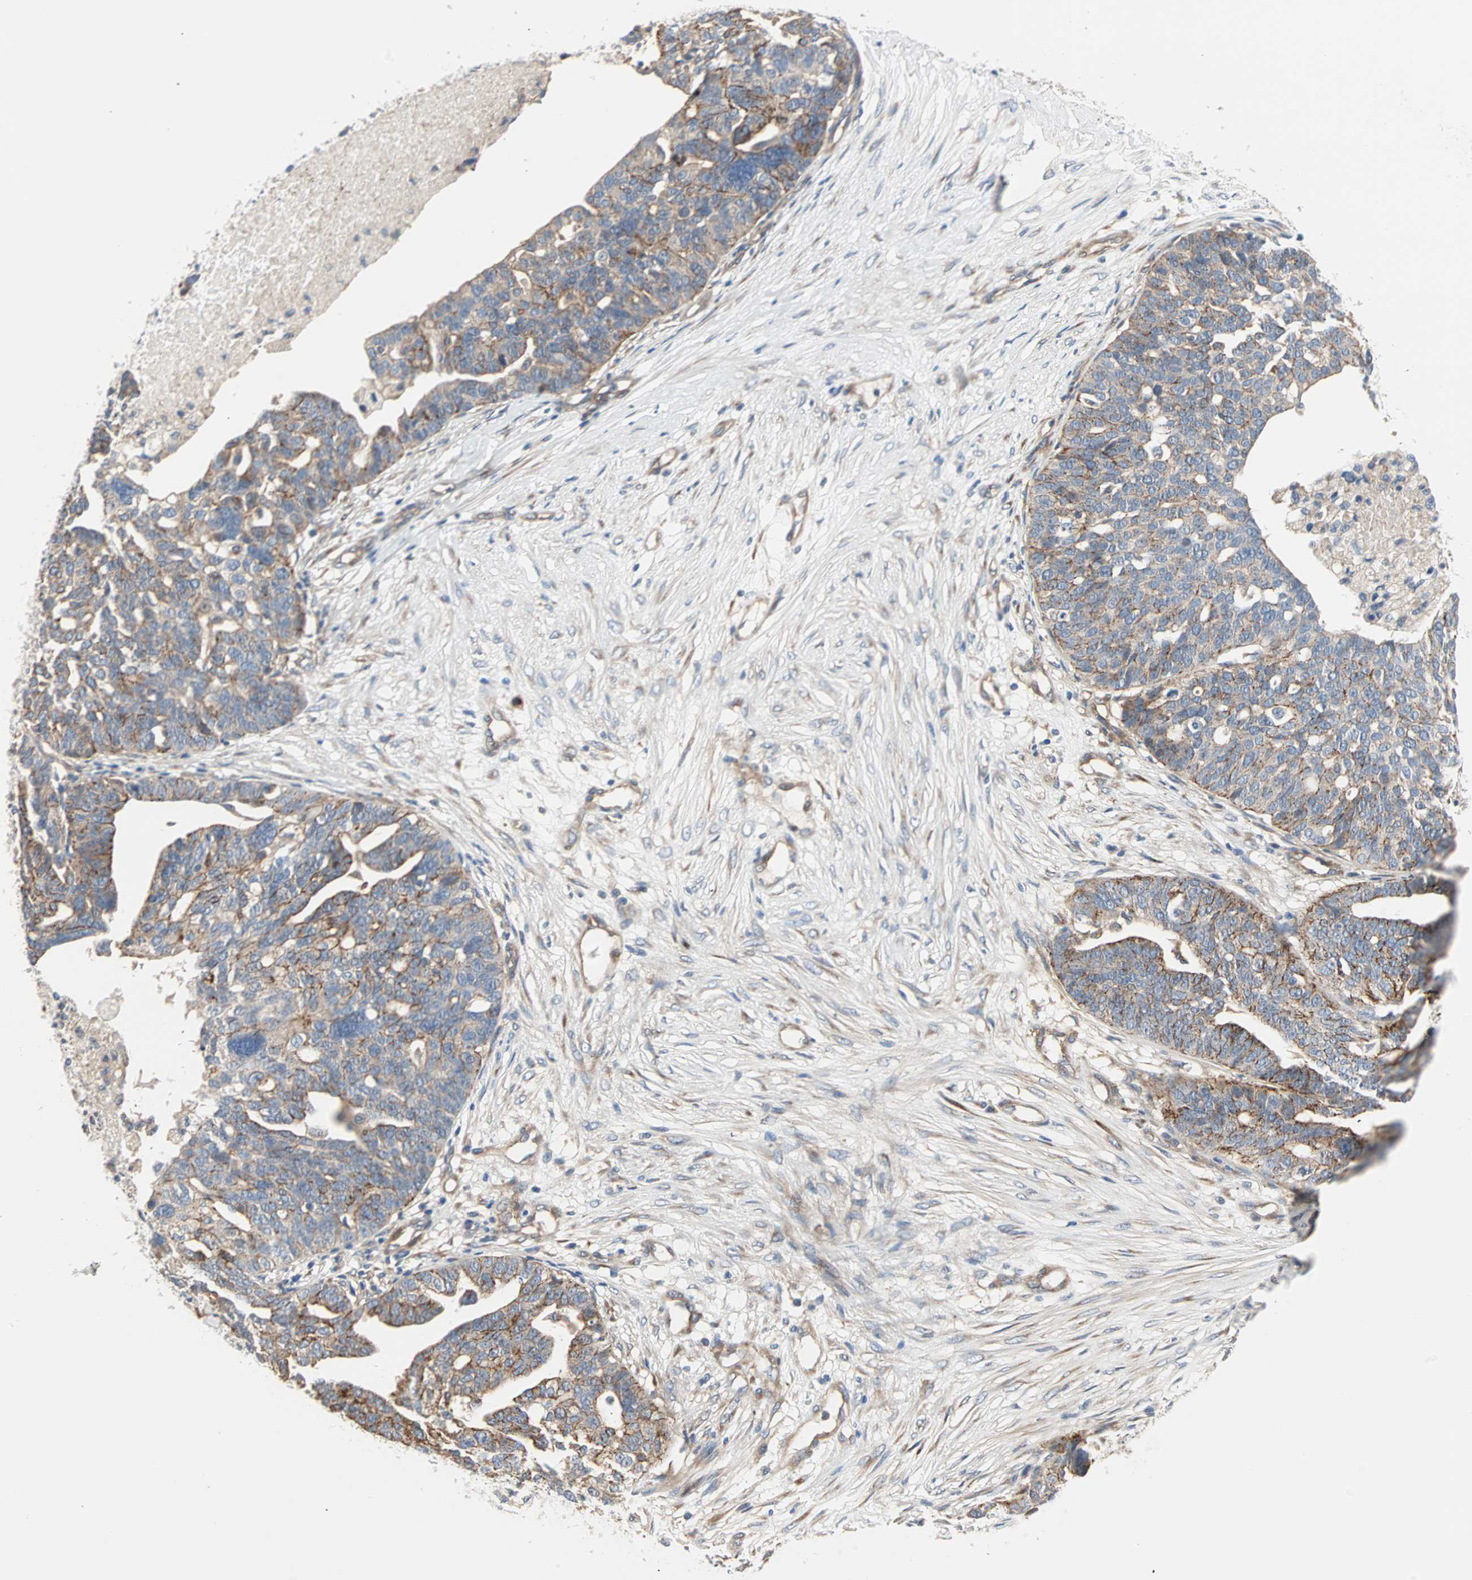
{"staining": {"intensity": "moderate", "quantity": "25%-75%", "location": "cytoplasmic/membranous"}, "tissue": "ovarian cancer", "cell_type": "Tumor cells", "image_type": "cancer", "snomed": [{"axis": "morphology", "description": "Cystadenocarcinoma, serous, NOS"}, {"axis": "topography", "description": "Ovary"}], "caption": "Approximately 25%-75% of tumor cells in human serous cystadenocarcinoma (ovarian) display moderate cytoplasmic/membranous protein staining as visualized by brown immunohistochemical staining.", "gene": "PDE8A", "patient": {"sex": "female", "age": 59}}